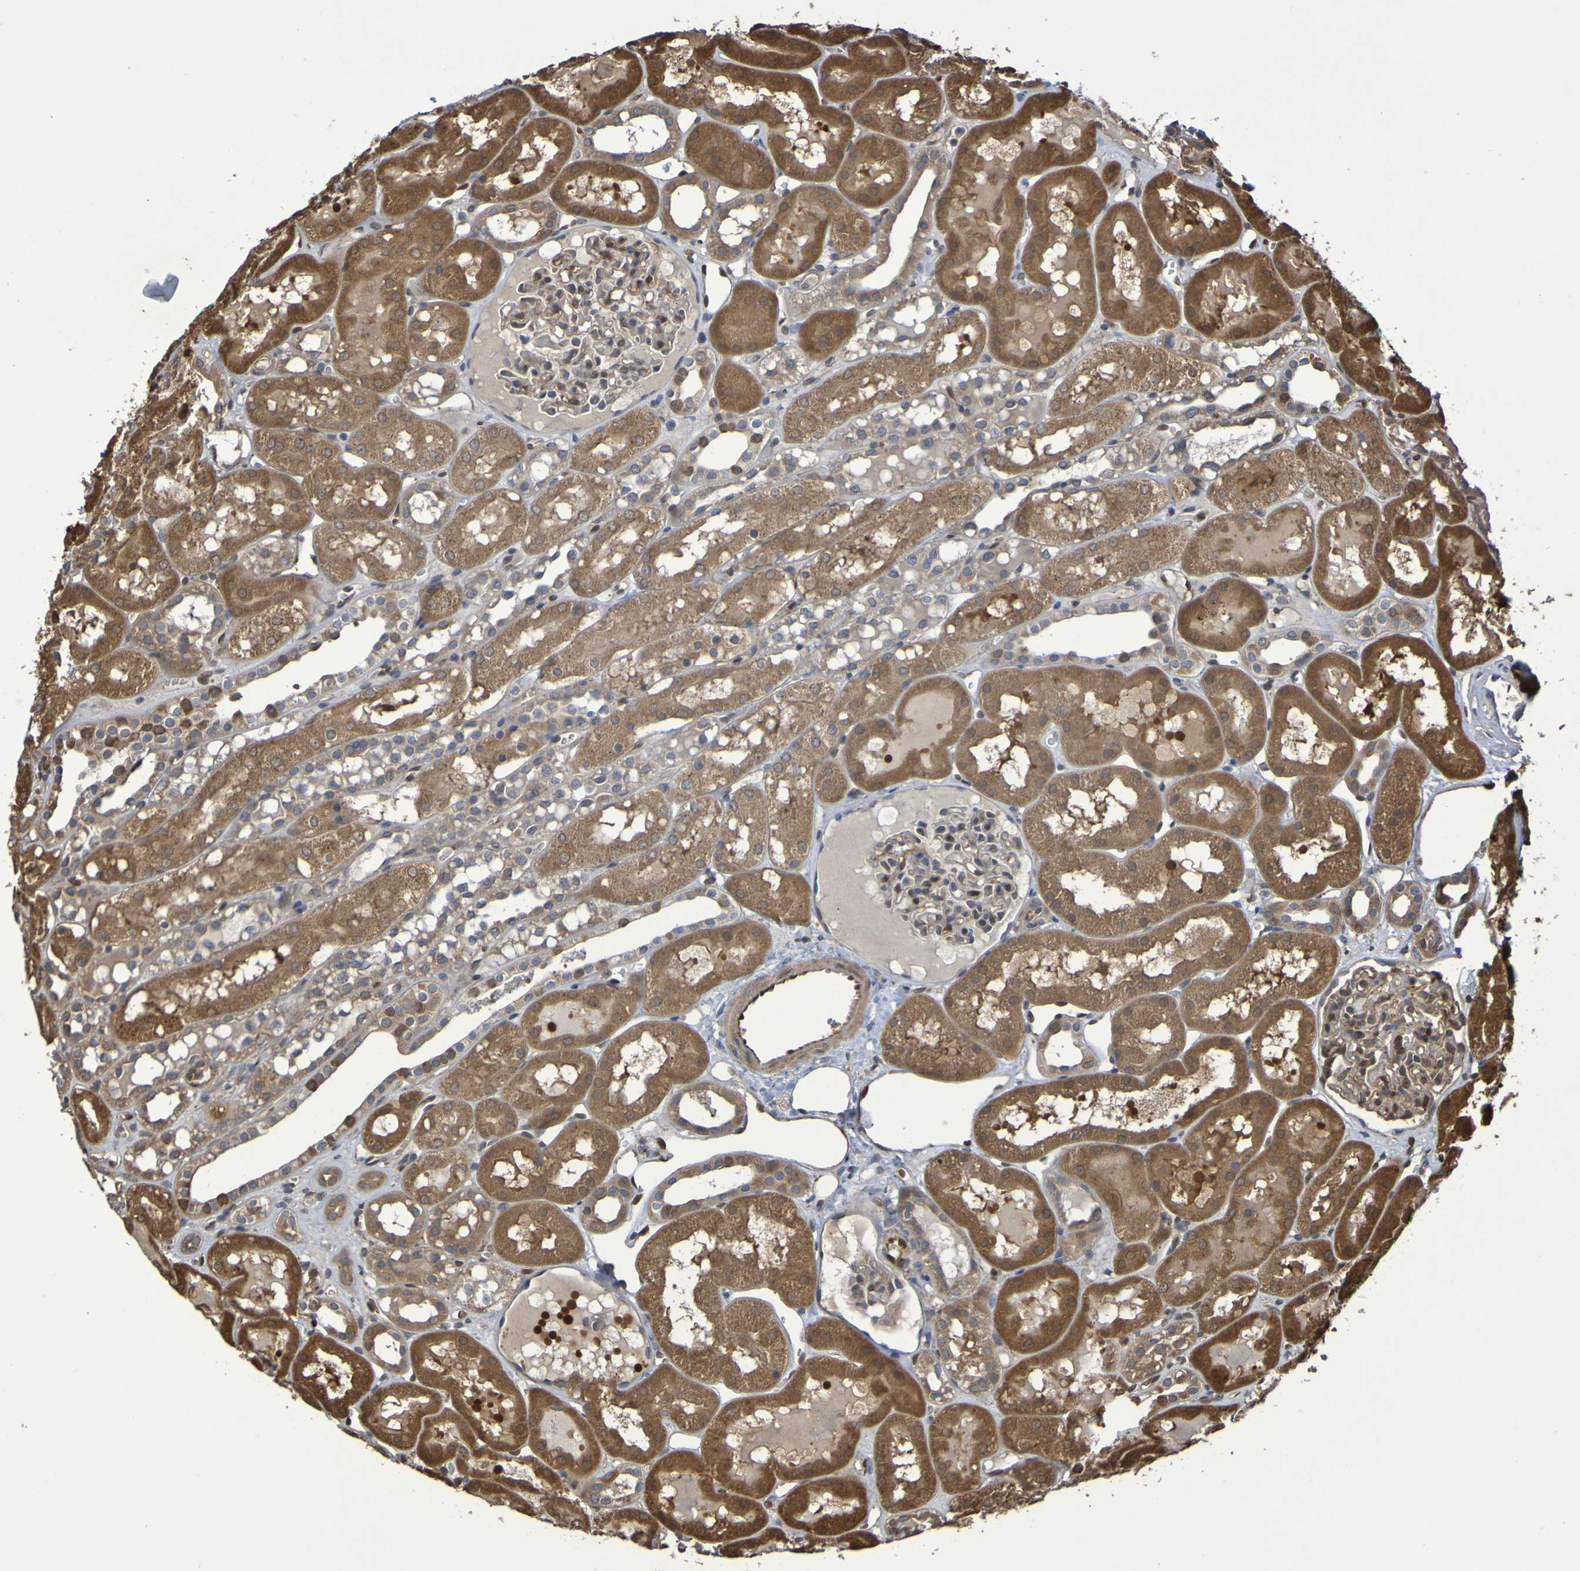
{"staining": {"intensity": "moderate", "quantity": "25%-75%", "location": "cytoplasmic/membranous"}, "tissue": "kidney", "cell_type": "Cells in glomeruli", "image_type": "normal", "snomed": [{"axis": "morphology", "description": "Normal tissue, NOS"}, {"axis": "topography", "description": "Kidney"}, {"axis": "topography", "description": "Urinary bladder"}], "caption": "Kidney stained with DAB immunohistochemistry (IHC) shows medium levels of moderate cytoplasmic/membranous positivity in approximately 25%-75% of cells in glomeruli.", "gene": "SERPINB6", "patient": {"sex": "male", "age": 16}}